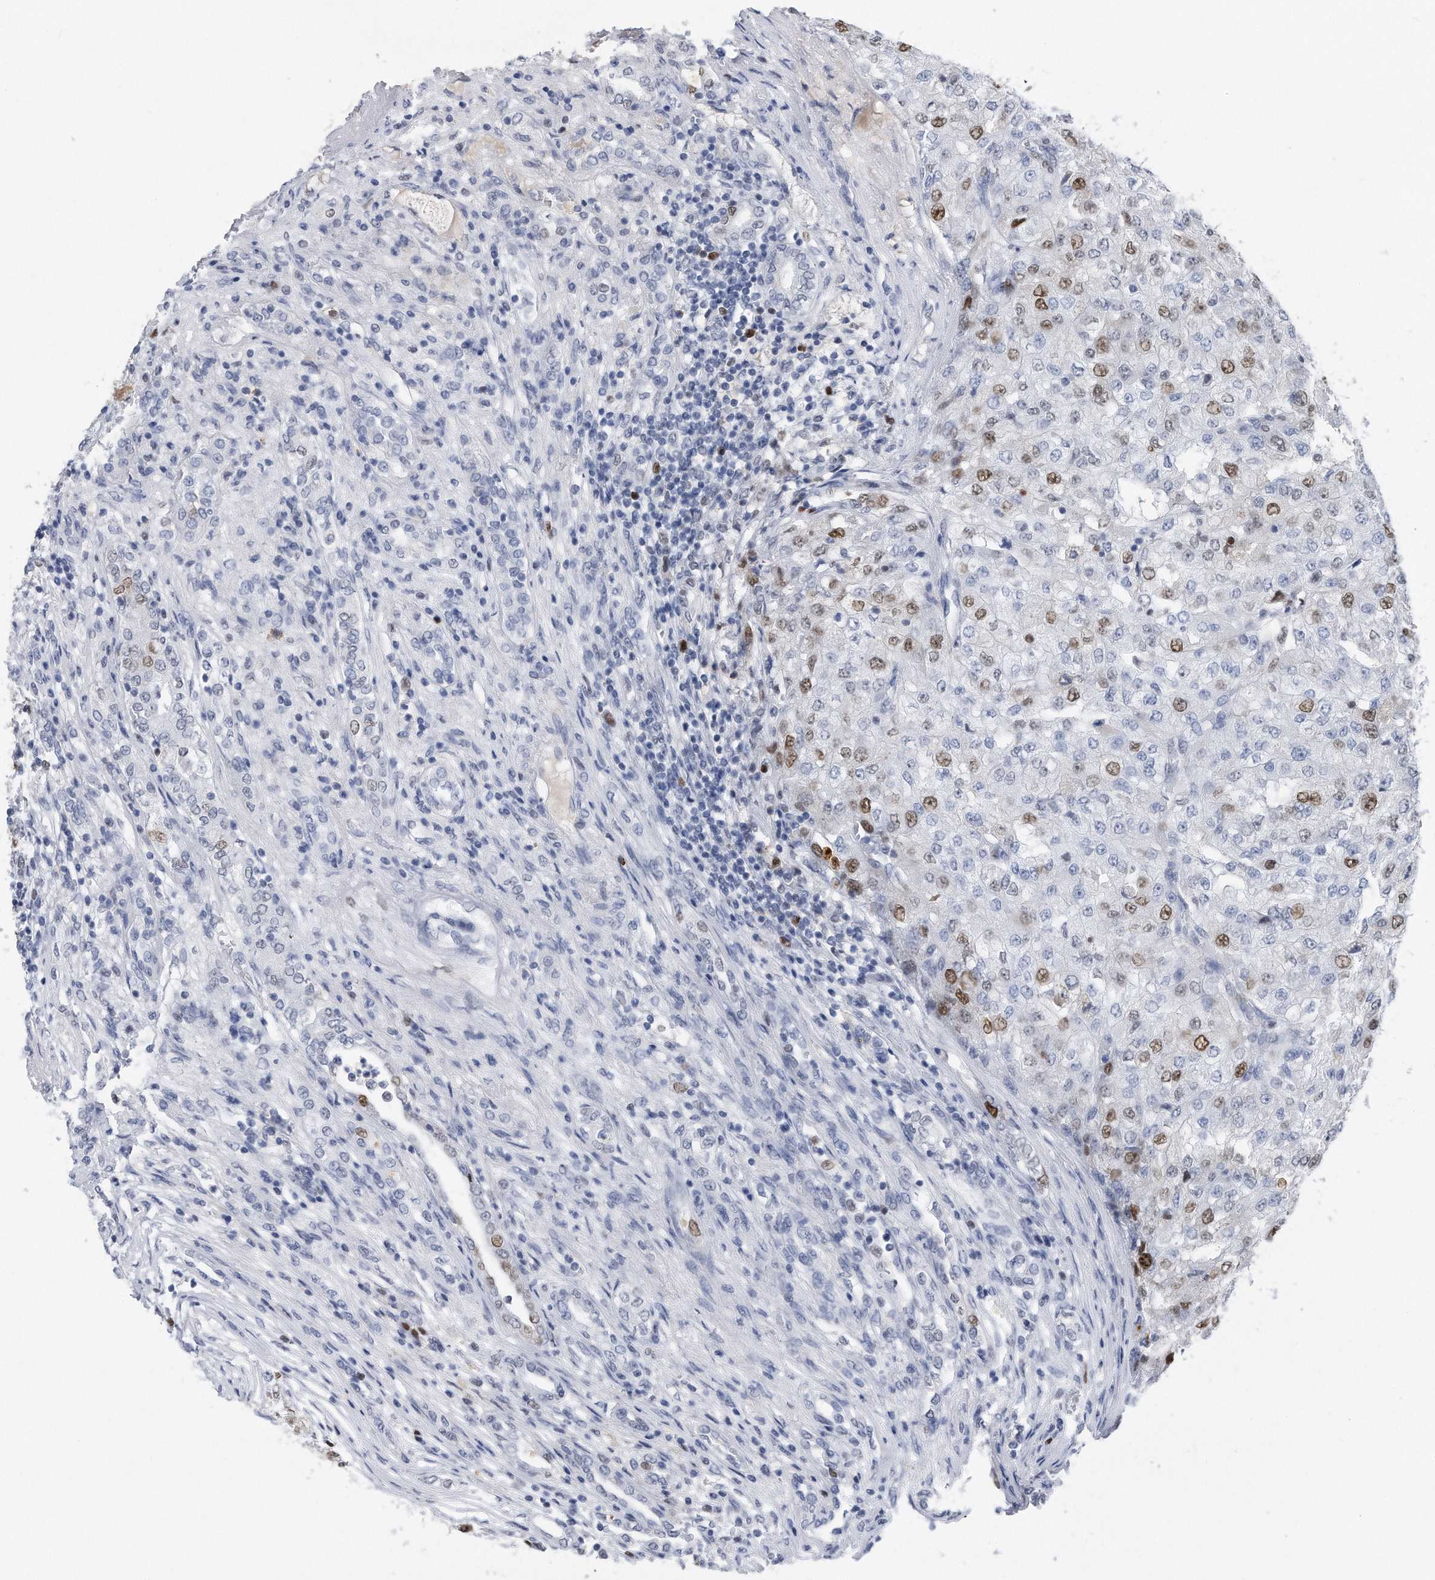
{"staining": {"intensity": "moderate", "quantity": "25%-75%", "location": "nuclear"}, "tissue": "renal cancer", "cell_type": "Tumor cells", "image_type": "cancer", "snomed": [{"axis": "morphology", "description": "Adenocarcinoma, NOS"}, {"axis": "topography", "description": "Kidney"}], "caption": "IHC (DAB (3,3'-diaminobenzidine)) staining of renal cancer shows moderate nuclear protein expression in approximately 25%-75% of tumor cells.", "gene": "PCNA", "patient": {"sex": "female", "age": 54}}